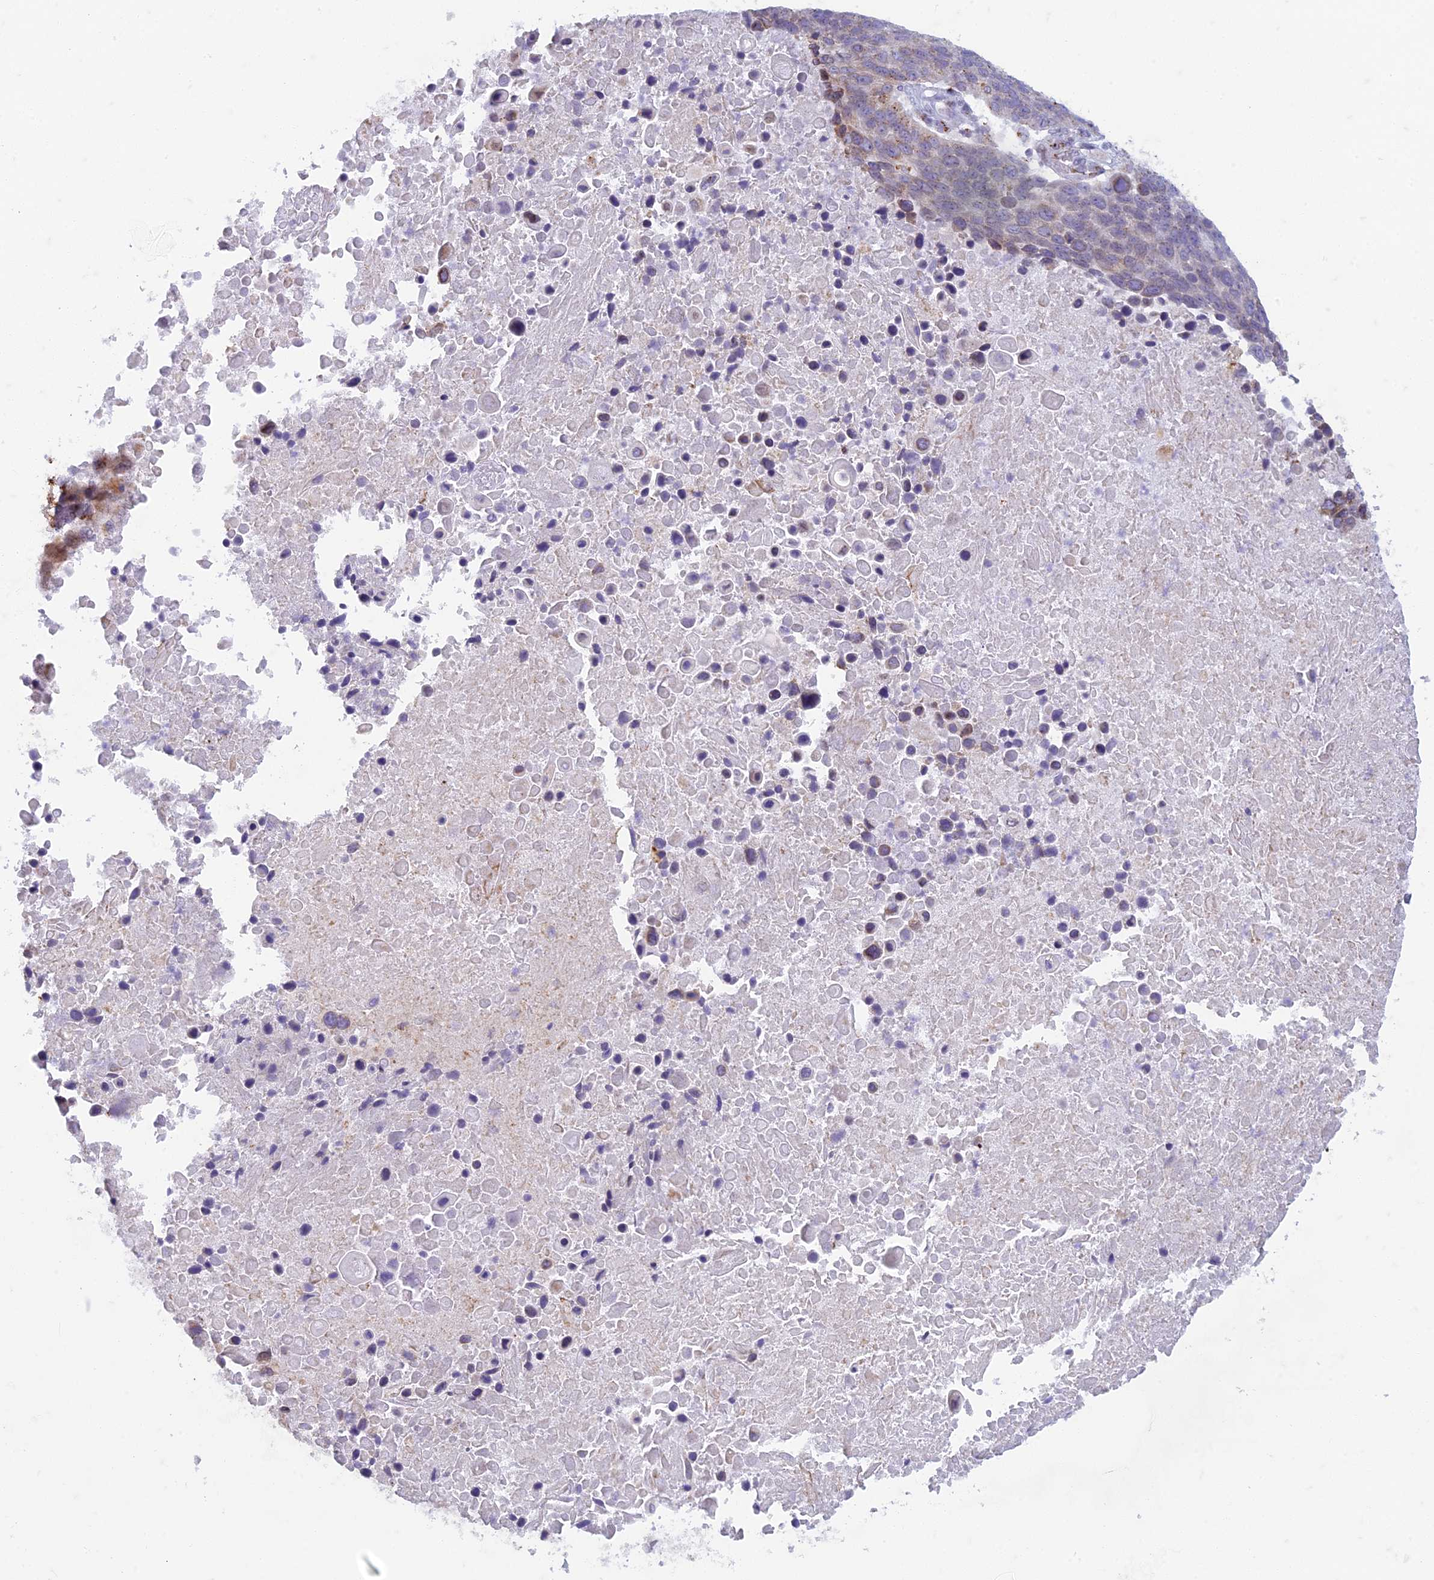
{"staining": {"intensity": "moderate", "quantity": "25%-75%", "location": "cytoplasmic/membranous"}, "tissue": "lung cancer", "cell_type": "Tumor cells", "image_type": "cancer", "snomed": [{"axis": "morphology", "description": "Normal tissue, NOS"}, {"axis": "morphology", "description": "Squamous cell carcinoma, NOS"}, {"axis": "topography", "description": "Lymph node"}, {"axis": "topography", "description": "Lung"}], "caption": "Squamous cell carcinoma (lung) tissue reveals moderate cytoplasmic/membranous positivity in about 25%-75% of tumor cells The staining is performed using DAB brown chromogen to label protein expression. The nuclei are counter-stained blue using hematoxylin.", "gene": "FAM3C", "patient": {"sex": "male", "age": 66}}